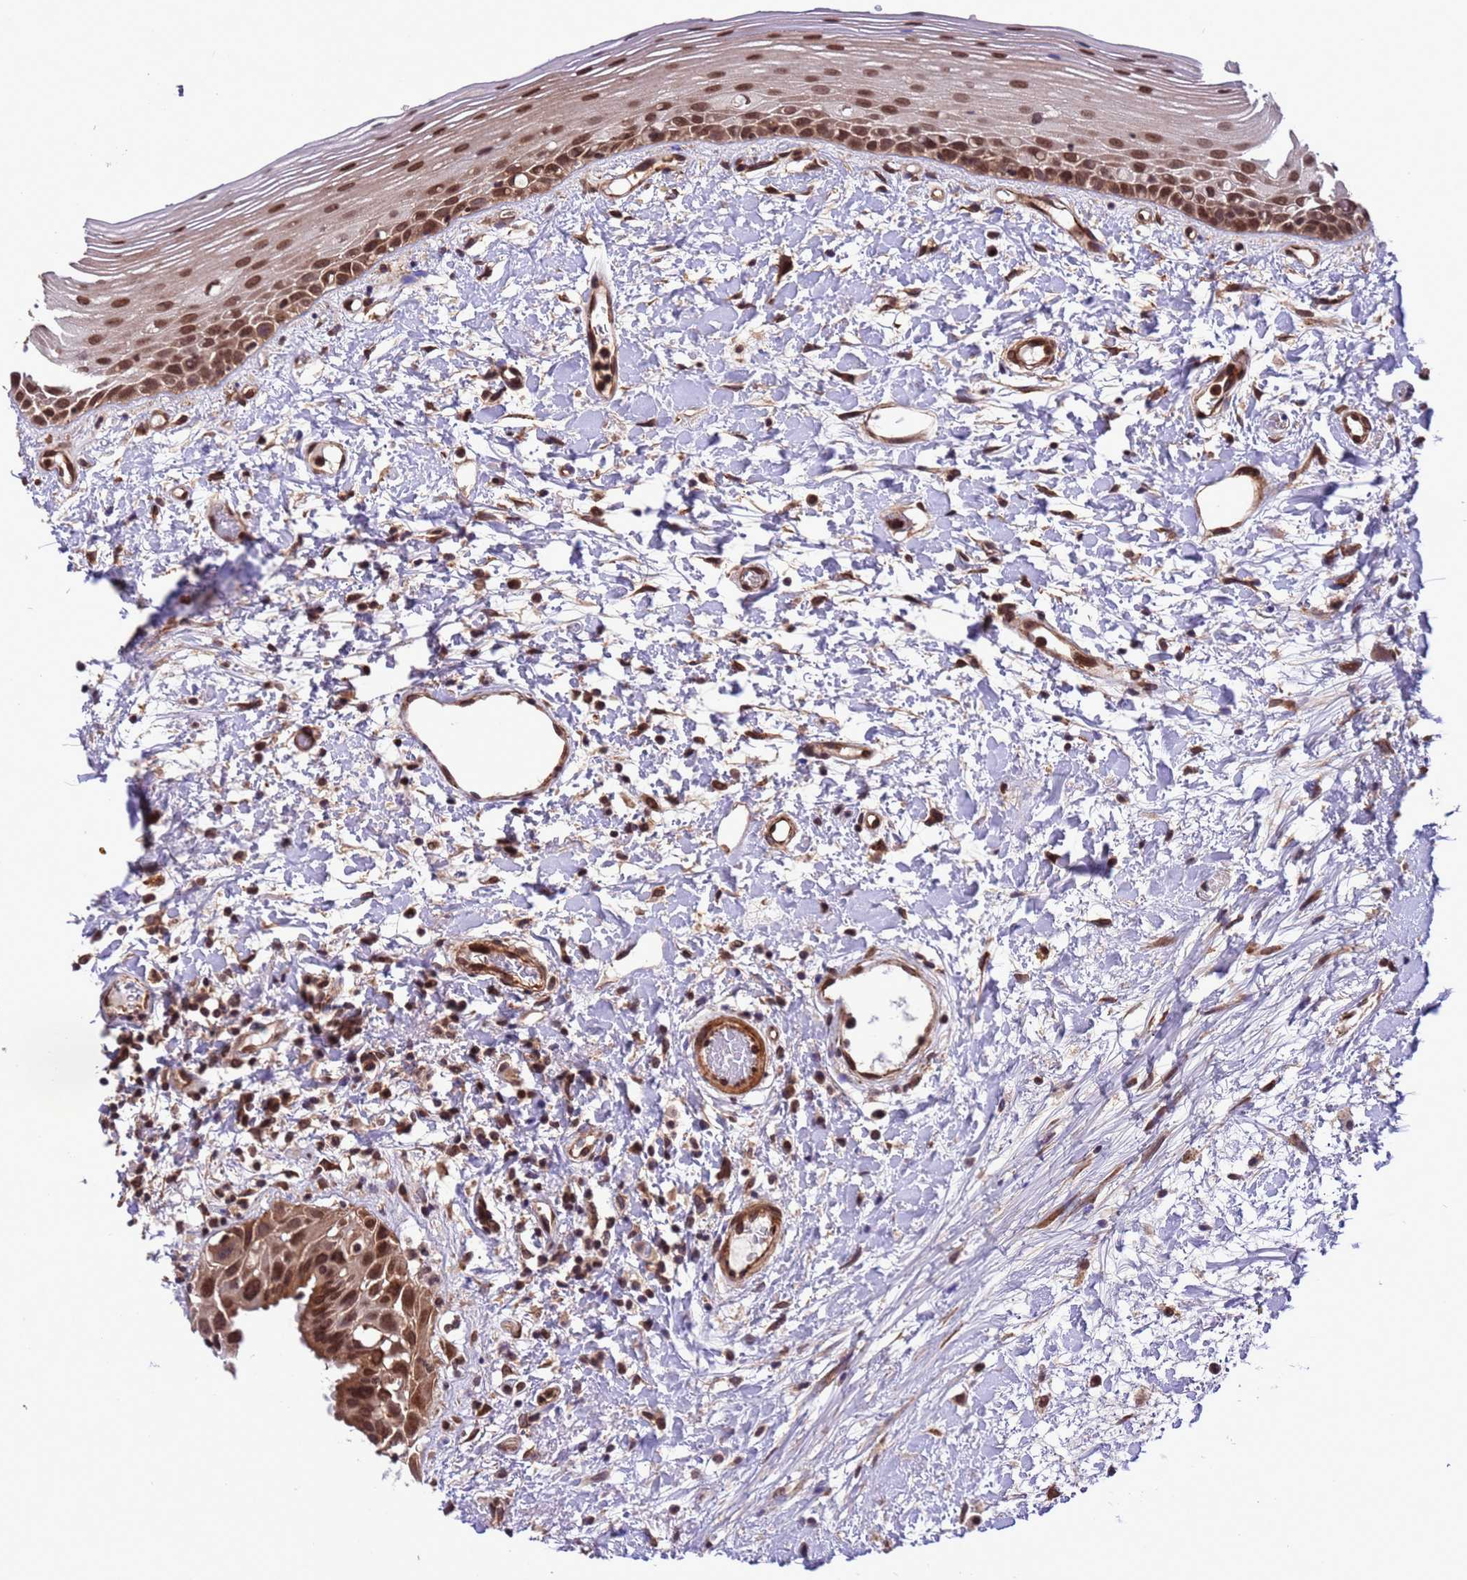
{"staining": {"intensity": "strong", "quantity": ">75%", "location": "nuclear"}, "tissue": "oral mucosa", "cell_type": "Squamous epithelial cells", "image_type": "normal", "snomed": [{"axis": "morphology", "description": "Normal tissue, NOS"}, {"axis": "topography", "description": "Oral tissue"}], "caption": "Immunohistochemistry staining of benign oral mucosa, which demonstrates high levels of strong nuclear expression in approximately >75% of squamous epithelial cells indicating strong nuclear protein staining. The staining was performed using DAB (brown) for protein detection and nuclei were counterstained in hematoxylin (blue).", "gene": "VSTM4", "patient": {"sex": "female", "age": 76}}